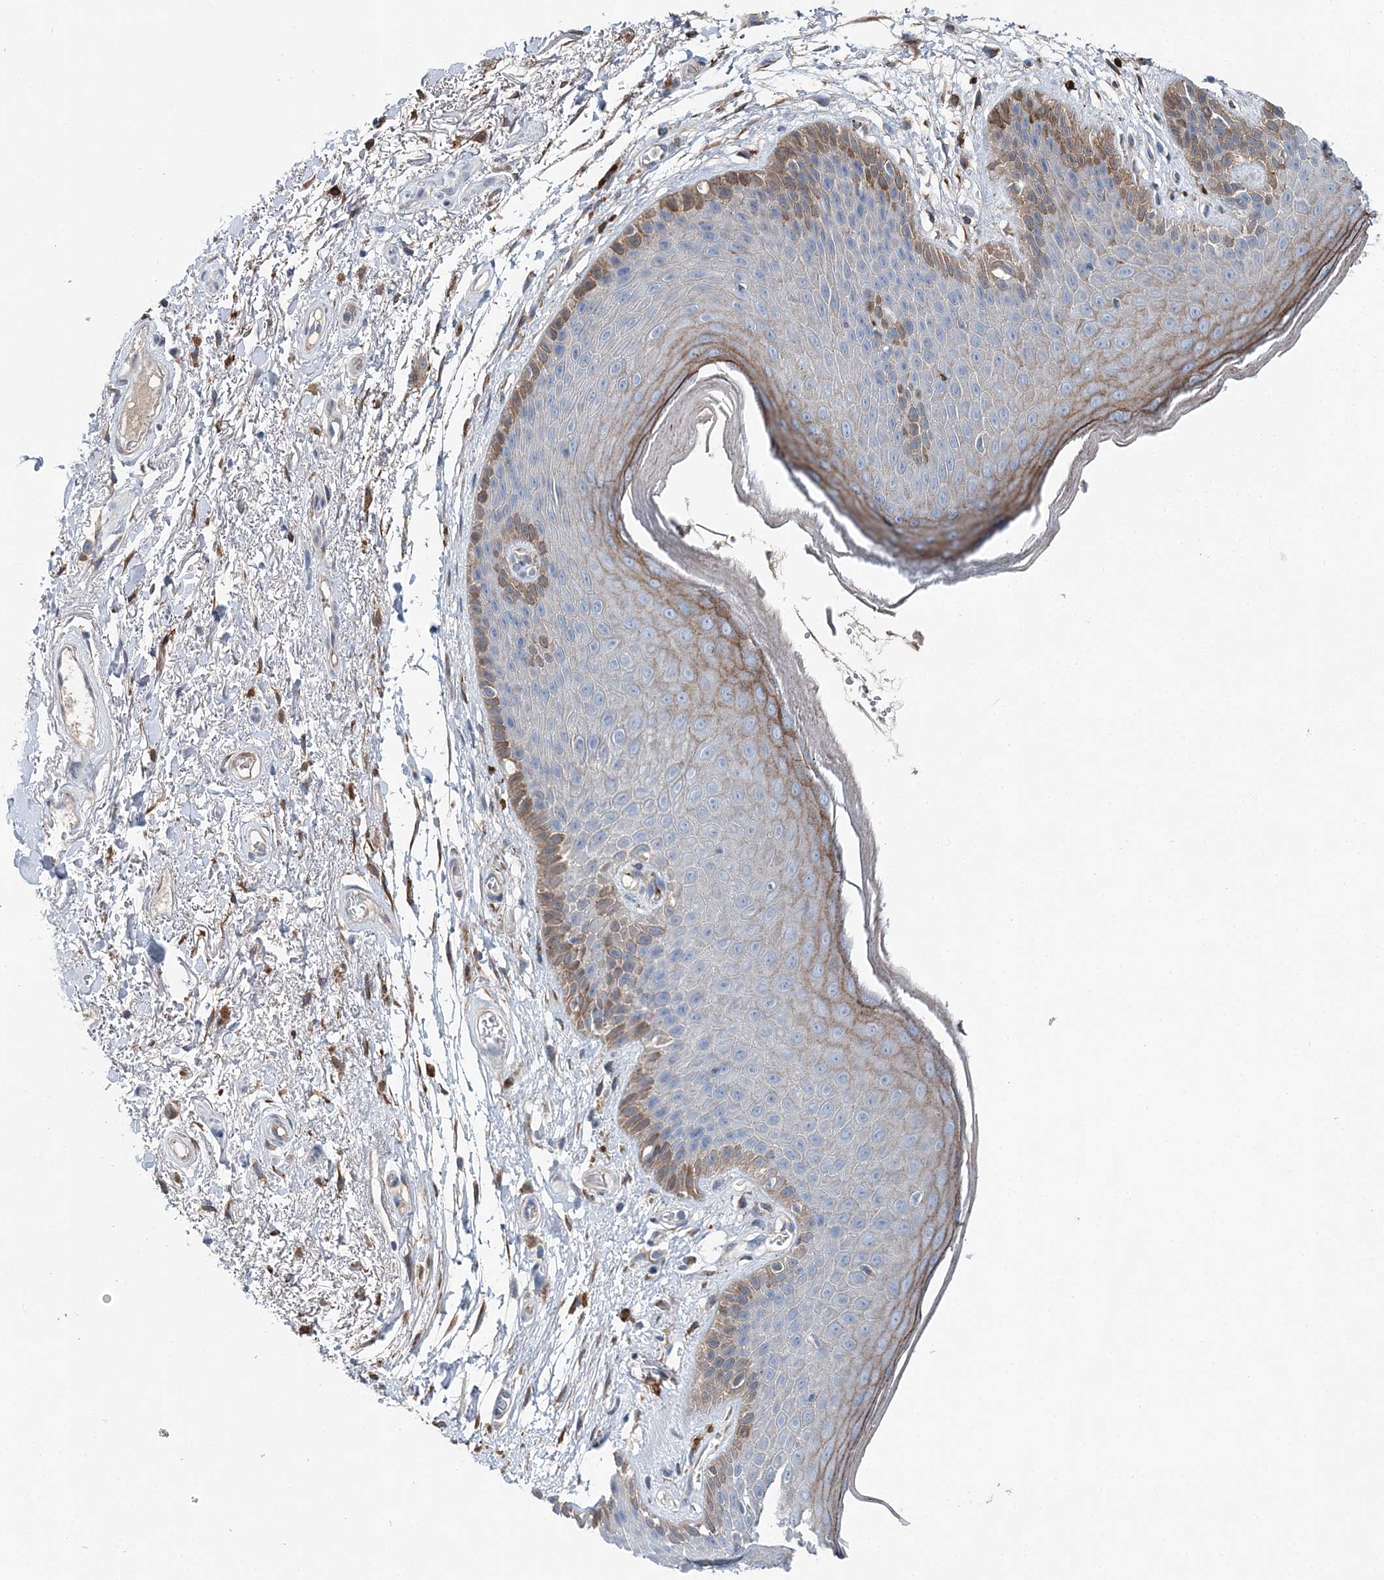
{"staining": {"intensity": "moderate", "quantity": "25%-75%", "location": "cytoplasmic/membranous"}, "tissue": "skin", "cell_type": "Epidermal cells", "image_type": "normal", "snomed": [{"axis": "morphology", "description": "Normal tissue, NOS"}, {"axis": "topography", "description": "Anal"}], "caption": "Immunohistochemistry photomicrograph of normal skin stained for a protein (brown), which exhibits medium levels of moderate cytoplasmic/membranous staining in about 25%-75% of epidermal cells.", "gene": "SPOPL", "patient": {"sex": "male", "age": 74}}